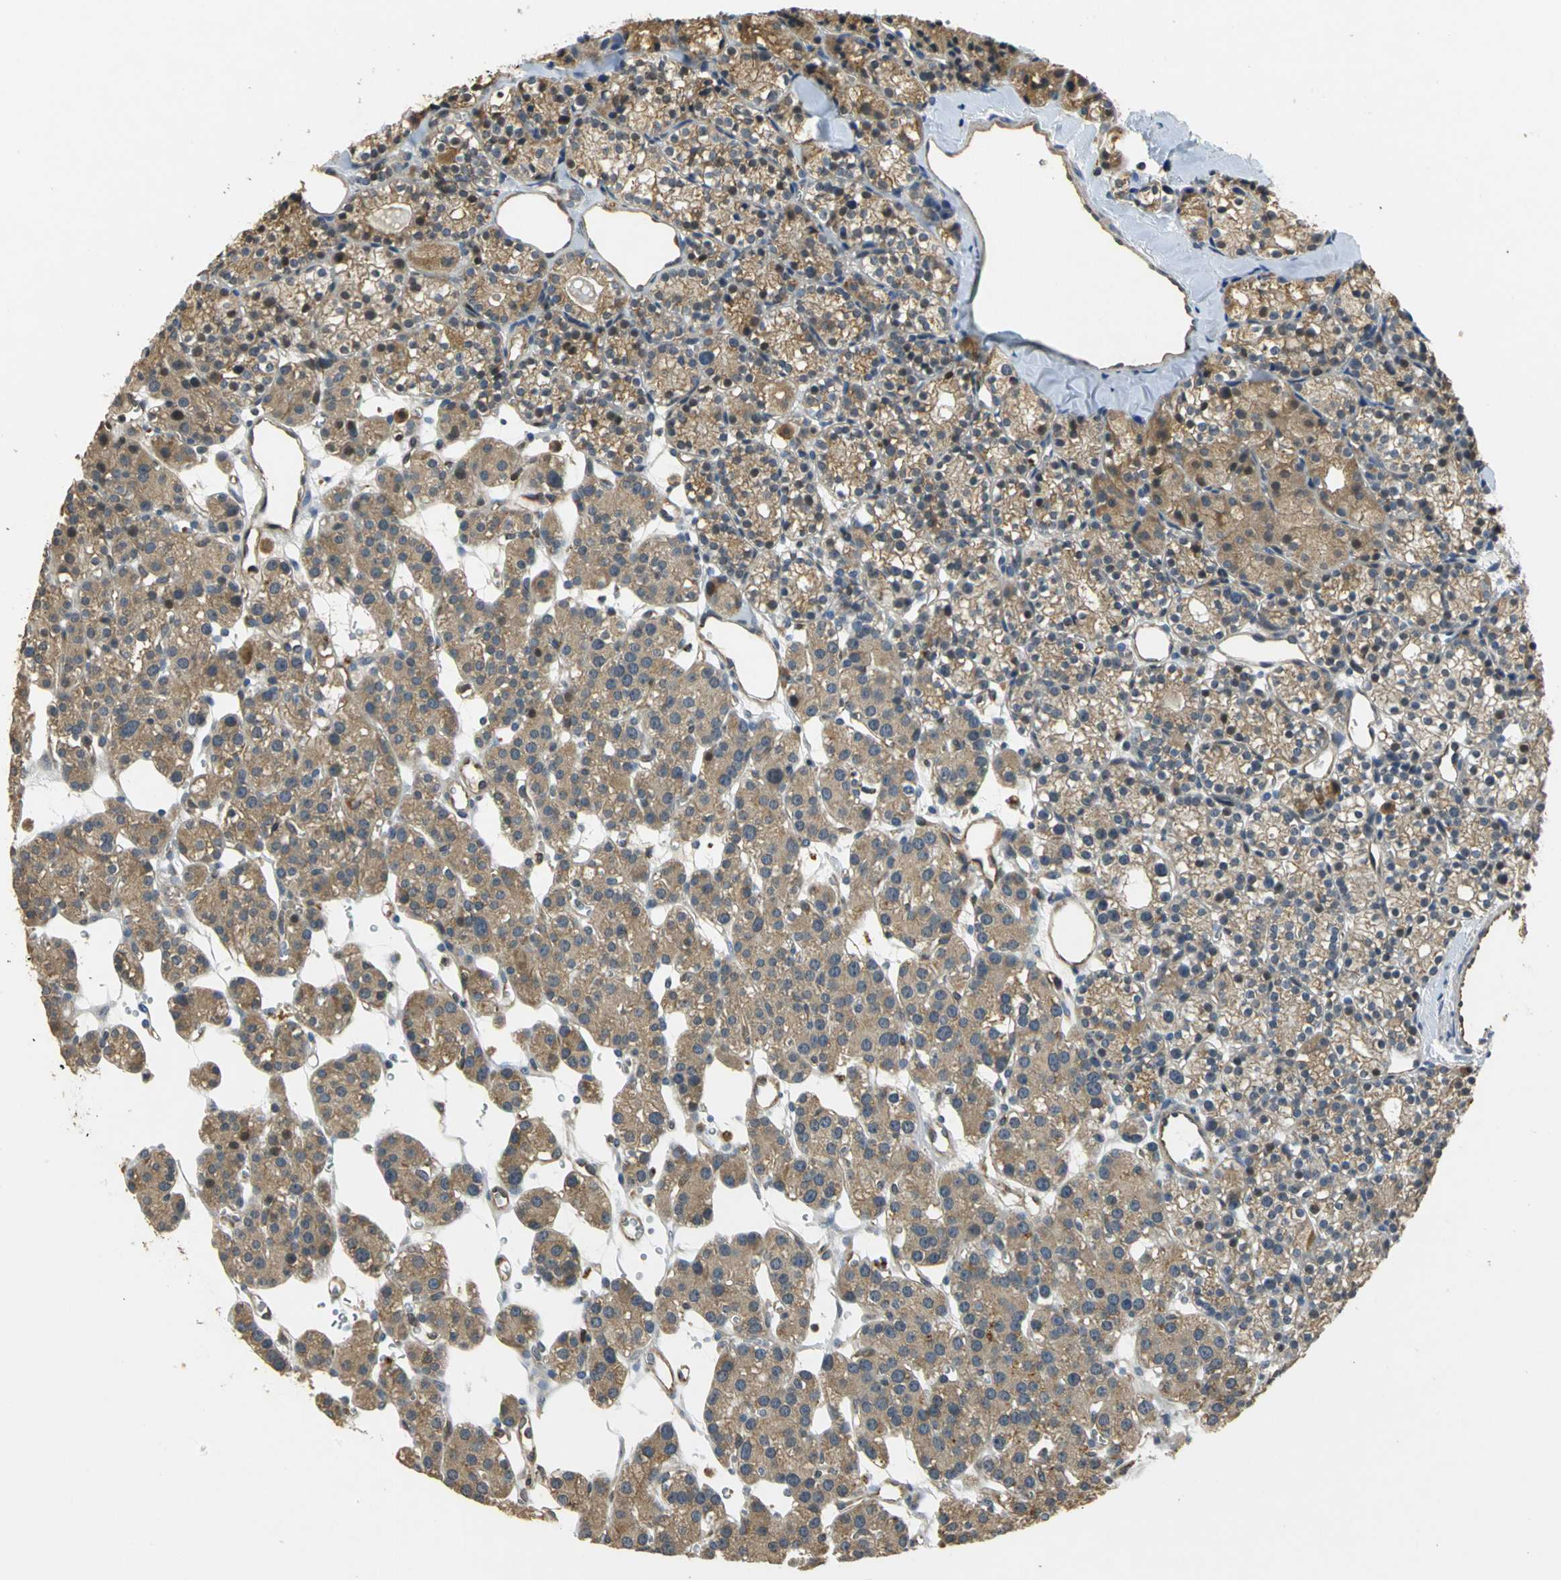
{"staining": {"intensity": "strong", "quantity": ">75%", "location": "cytoplasmic/membranous"}, "tissue": "parathyroid gland", "cell_type": "Glandular cells", "image_type": "normal", "snomed": [{"axis": "morphology", "description": "Normal tissue, NOS"}, {"axis": "topography", "description": "Parathyroid gland"}], "caption": "The histopathology image shows staining of benign parathyroid gland, revealing strong cytoplasmic/membranous protein positivity (brown color) within glandular cells.", "gene": "IL17RB", "patient": {"sex": "female", "age": 64}}